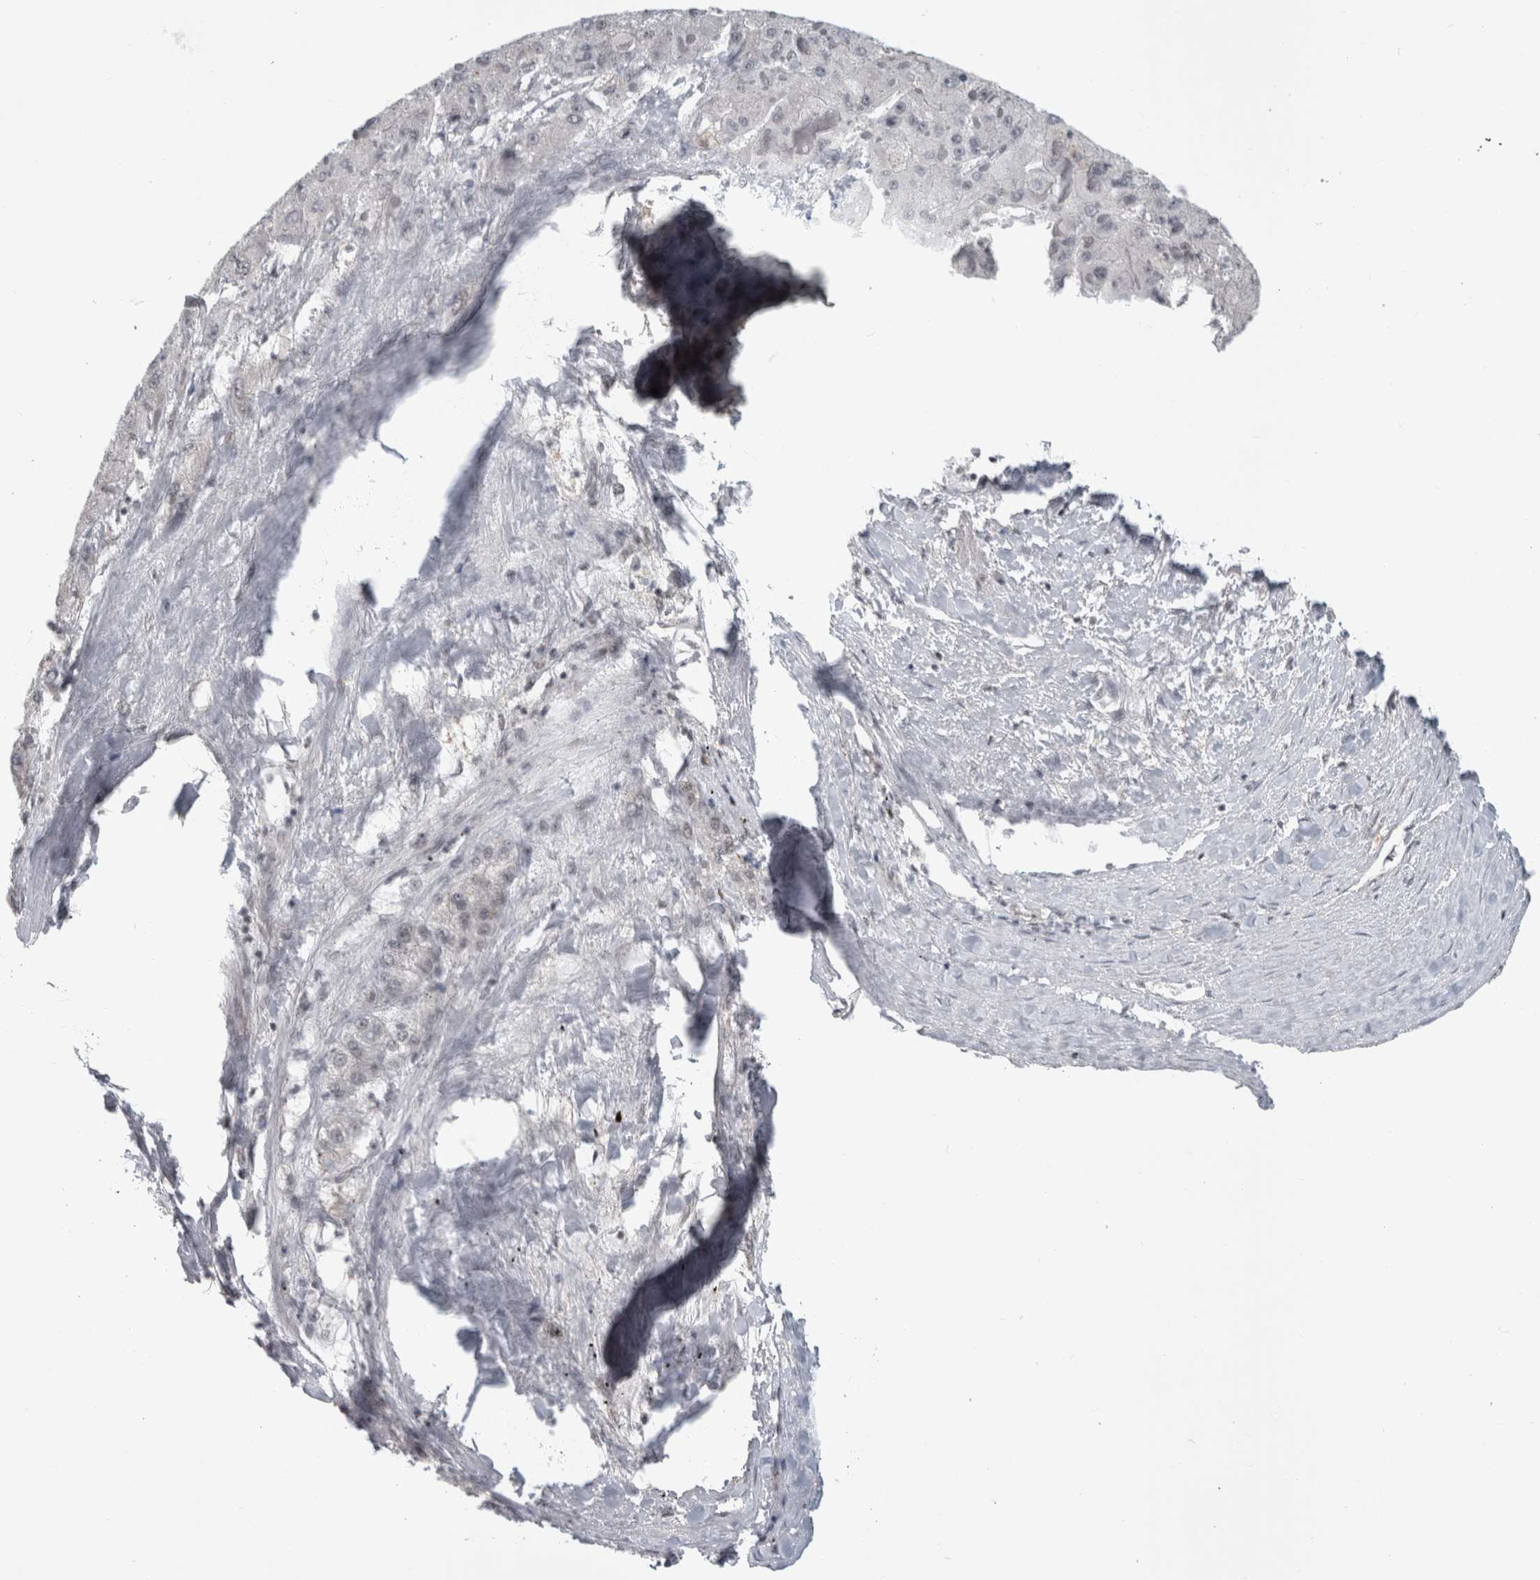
{"staining": {"intensity": "negative", "quantity": "none", "location": "none"}, "tissue": "liver cancer", "cell_type": "Tumor cells", "image_type": "cancer", "snomed": [{"axis": "morphology", "description": "Carcinoma, Hepatocellular, NOS"}, {"axis": "topography", "description": "Liver"}], "caption": "Liver cancer (hepatocellular carcinoma) stained for a protein using IHC exhibits no positivity tumor cells.", "gene": "ARID4B", "patient": {"sex": "female", "age": 73}}